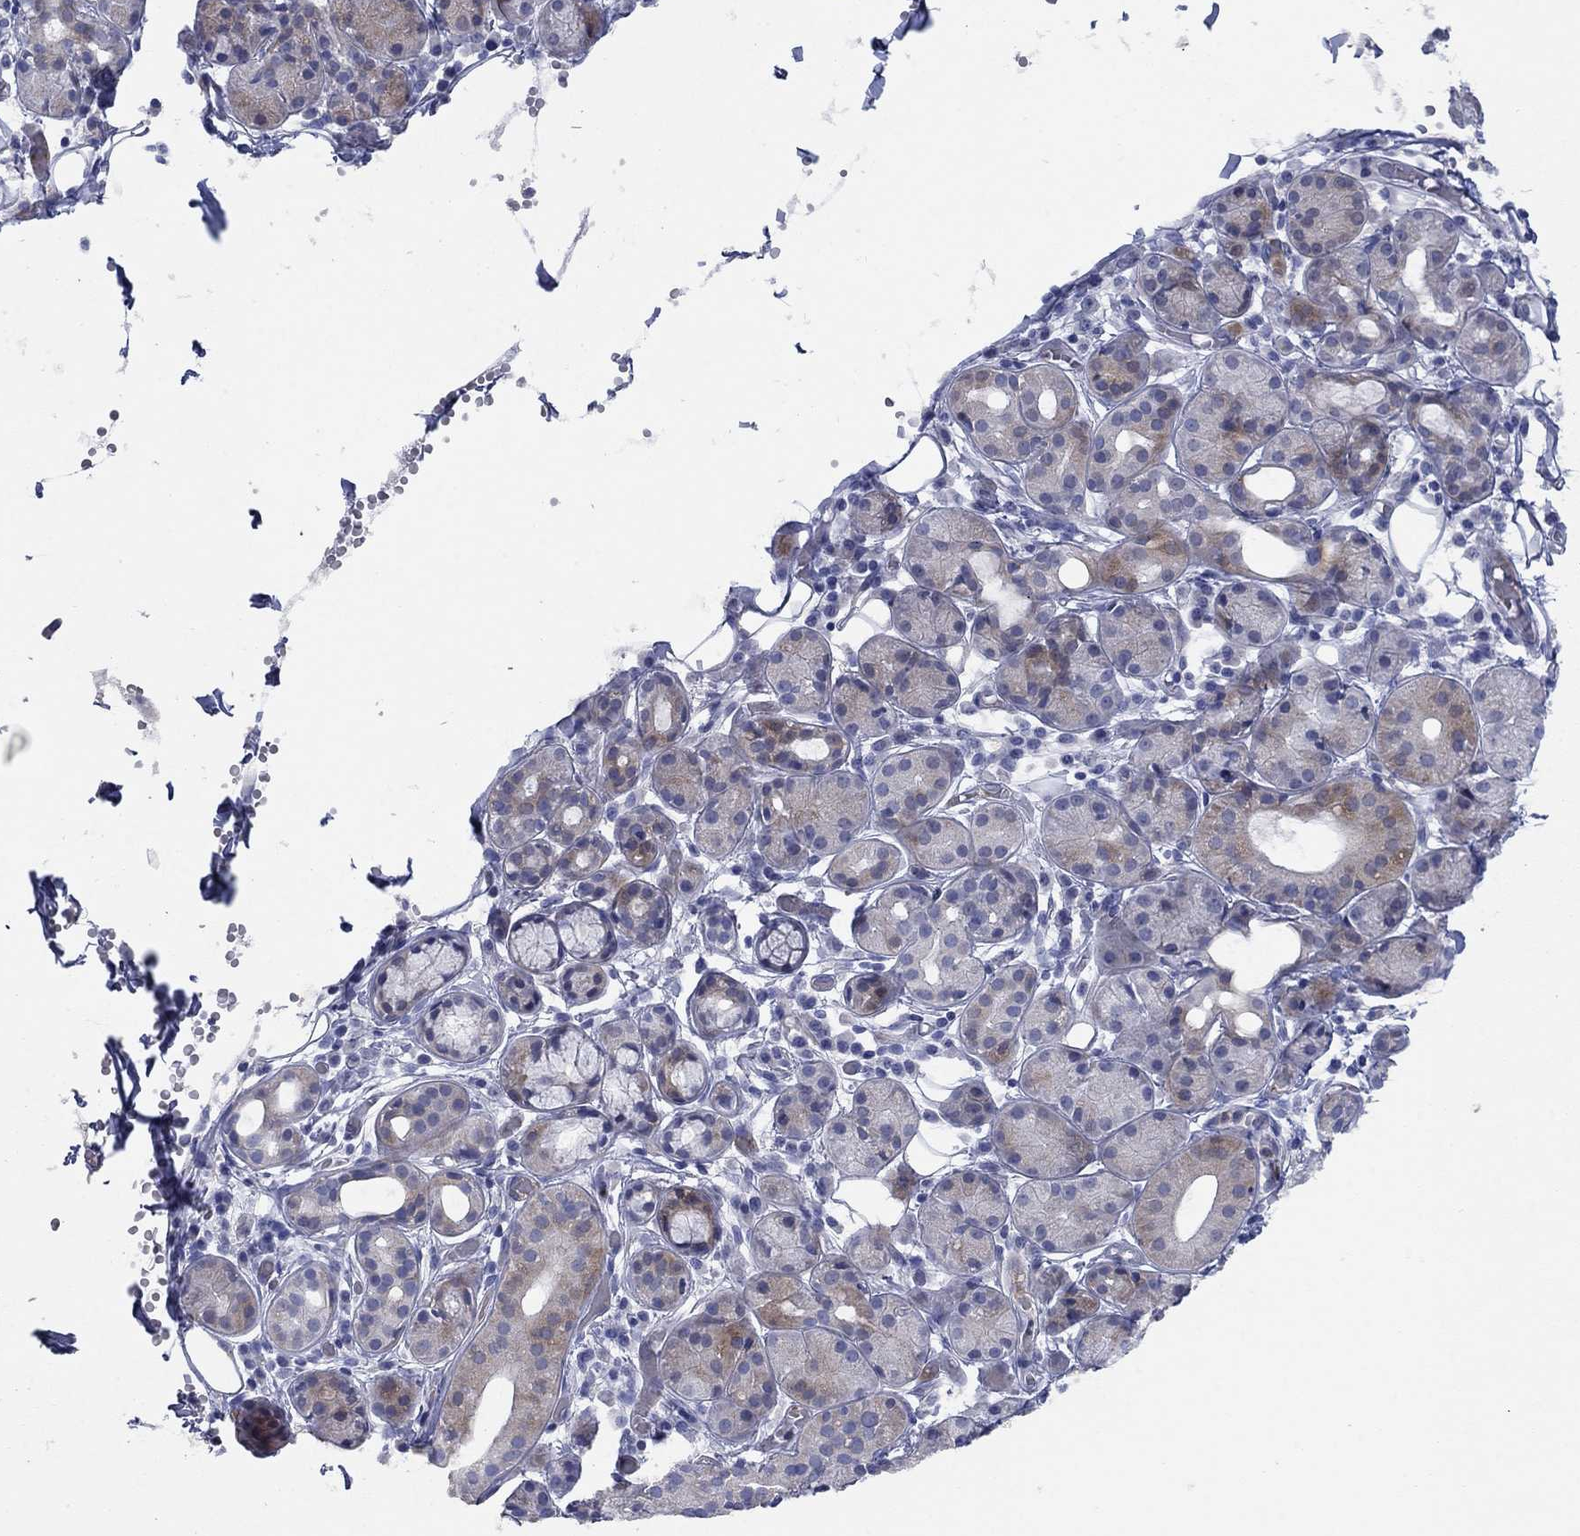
{"staining": {"intensity": "moderate", "quantity": "<25%", "location": "cytoplasmic/membranous"}, "tissue": "salivary gland", "cell_type": "Glandular cells", "image_type": "normal", "snomed": [{"axis": "morphology", "description": "Normal tissue, NOS"}, {"axis": "topography", "description": "Salivary gland"}, {"axis": "topography", "description": "Peripheral nerve tissue"}], "caption": "Protein expression analysis of unremarkable human salivary gland reveals moderate cytoplasmic/membranous staining in about <25% of glandular cells.", "gene": "TMEM249", "patient": {"sex": "male", "age": 71}}